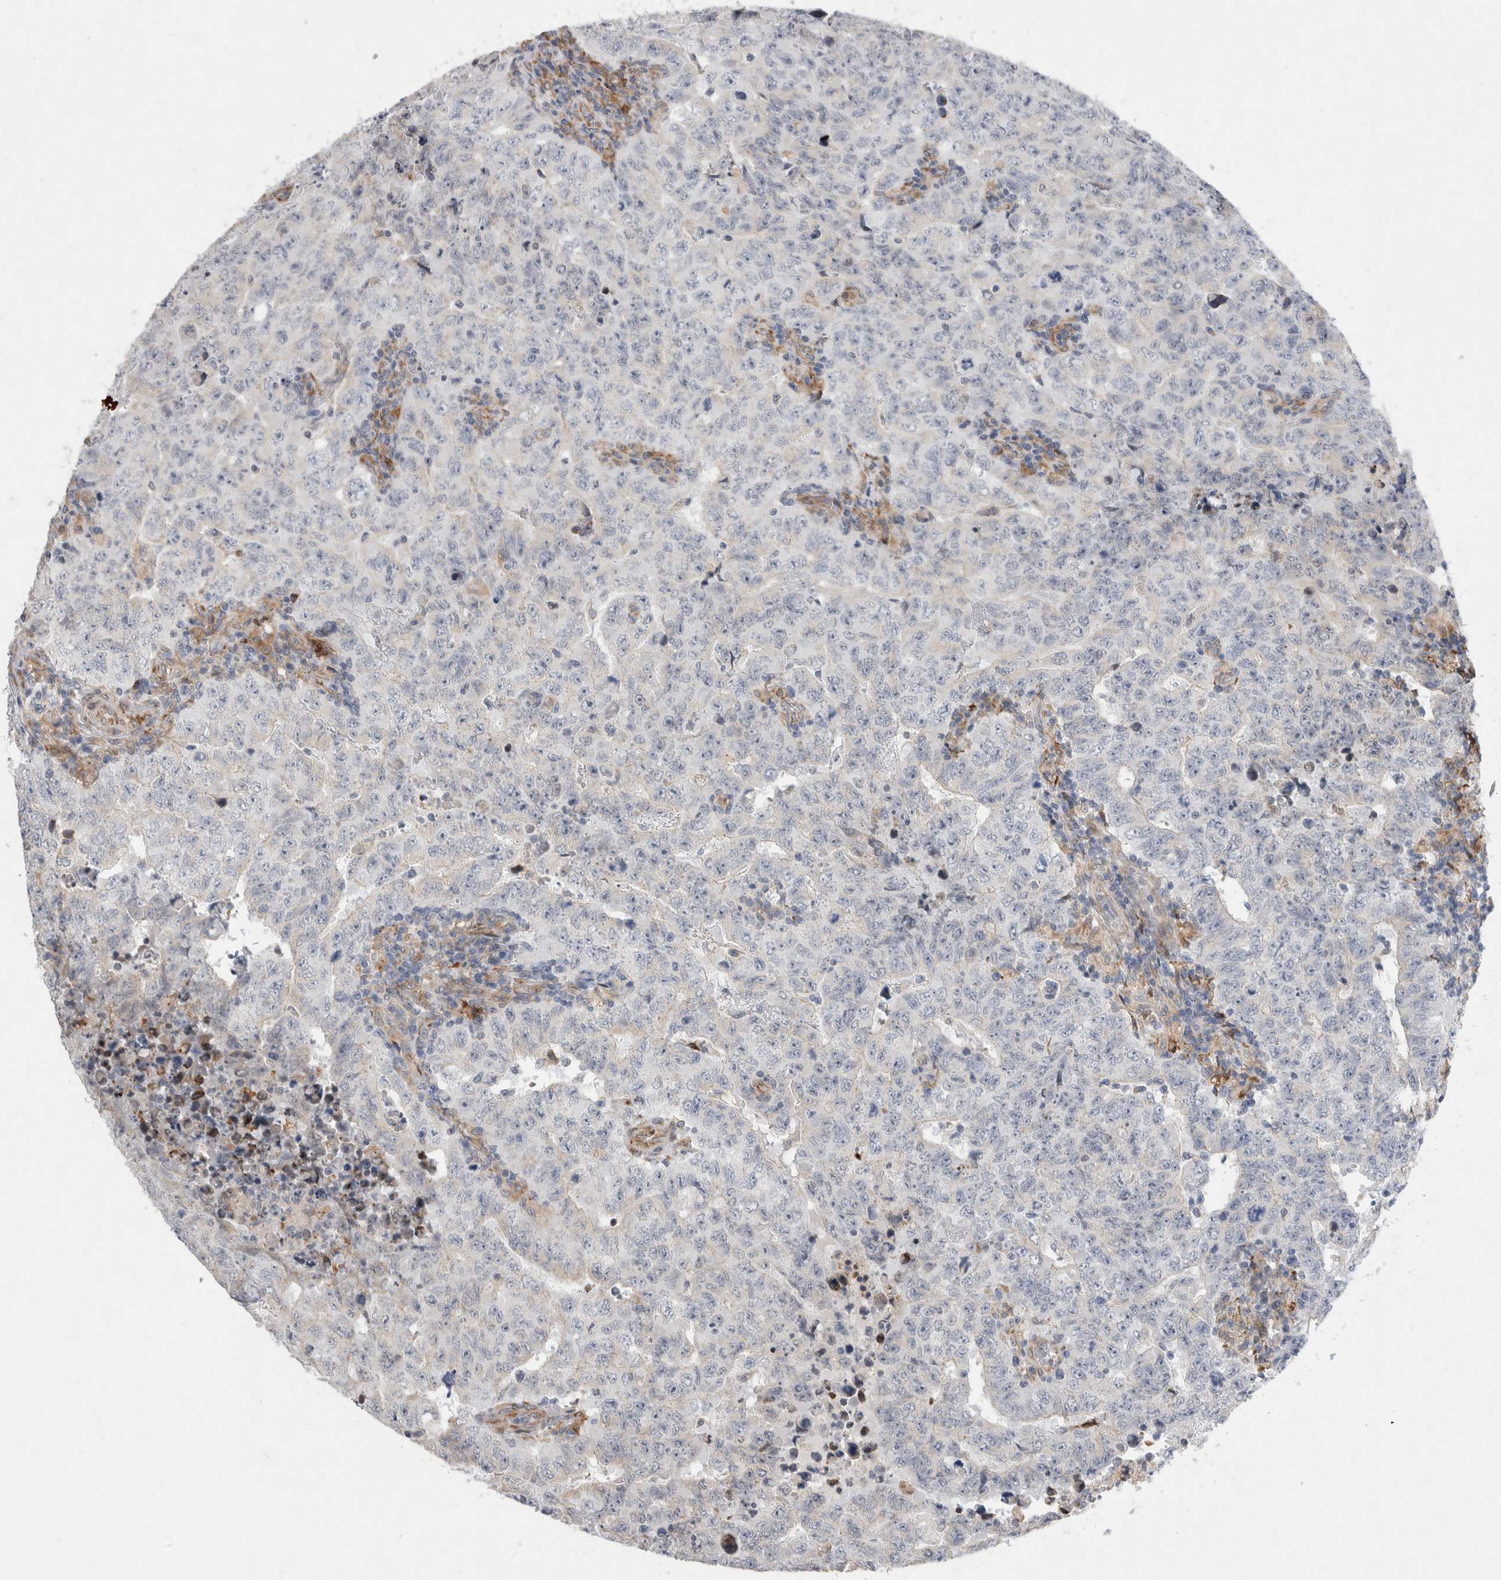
{"staining": {"intensity": "negative", "quantity": "none", "location": "none"}, "tissue": "testis cancer", "cell_type": "Tumor cells", "image_type": "cancer", "snomed": [{"axis": "morphology", "description": "Carcinoma, Embryonal, NOS"}, {"axis": "topography", "description": "Testis"}], "caption": "This is an immunohistochemistry (IHC) micrograph of testis embryonal carcinoma. There is no staining in tumor cells.", "gene": "TRMT9B", "patient": {"sex": "male", "age": 26}}